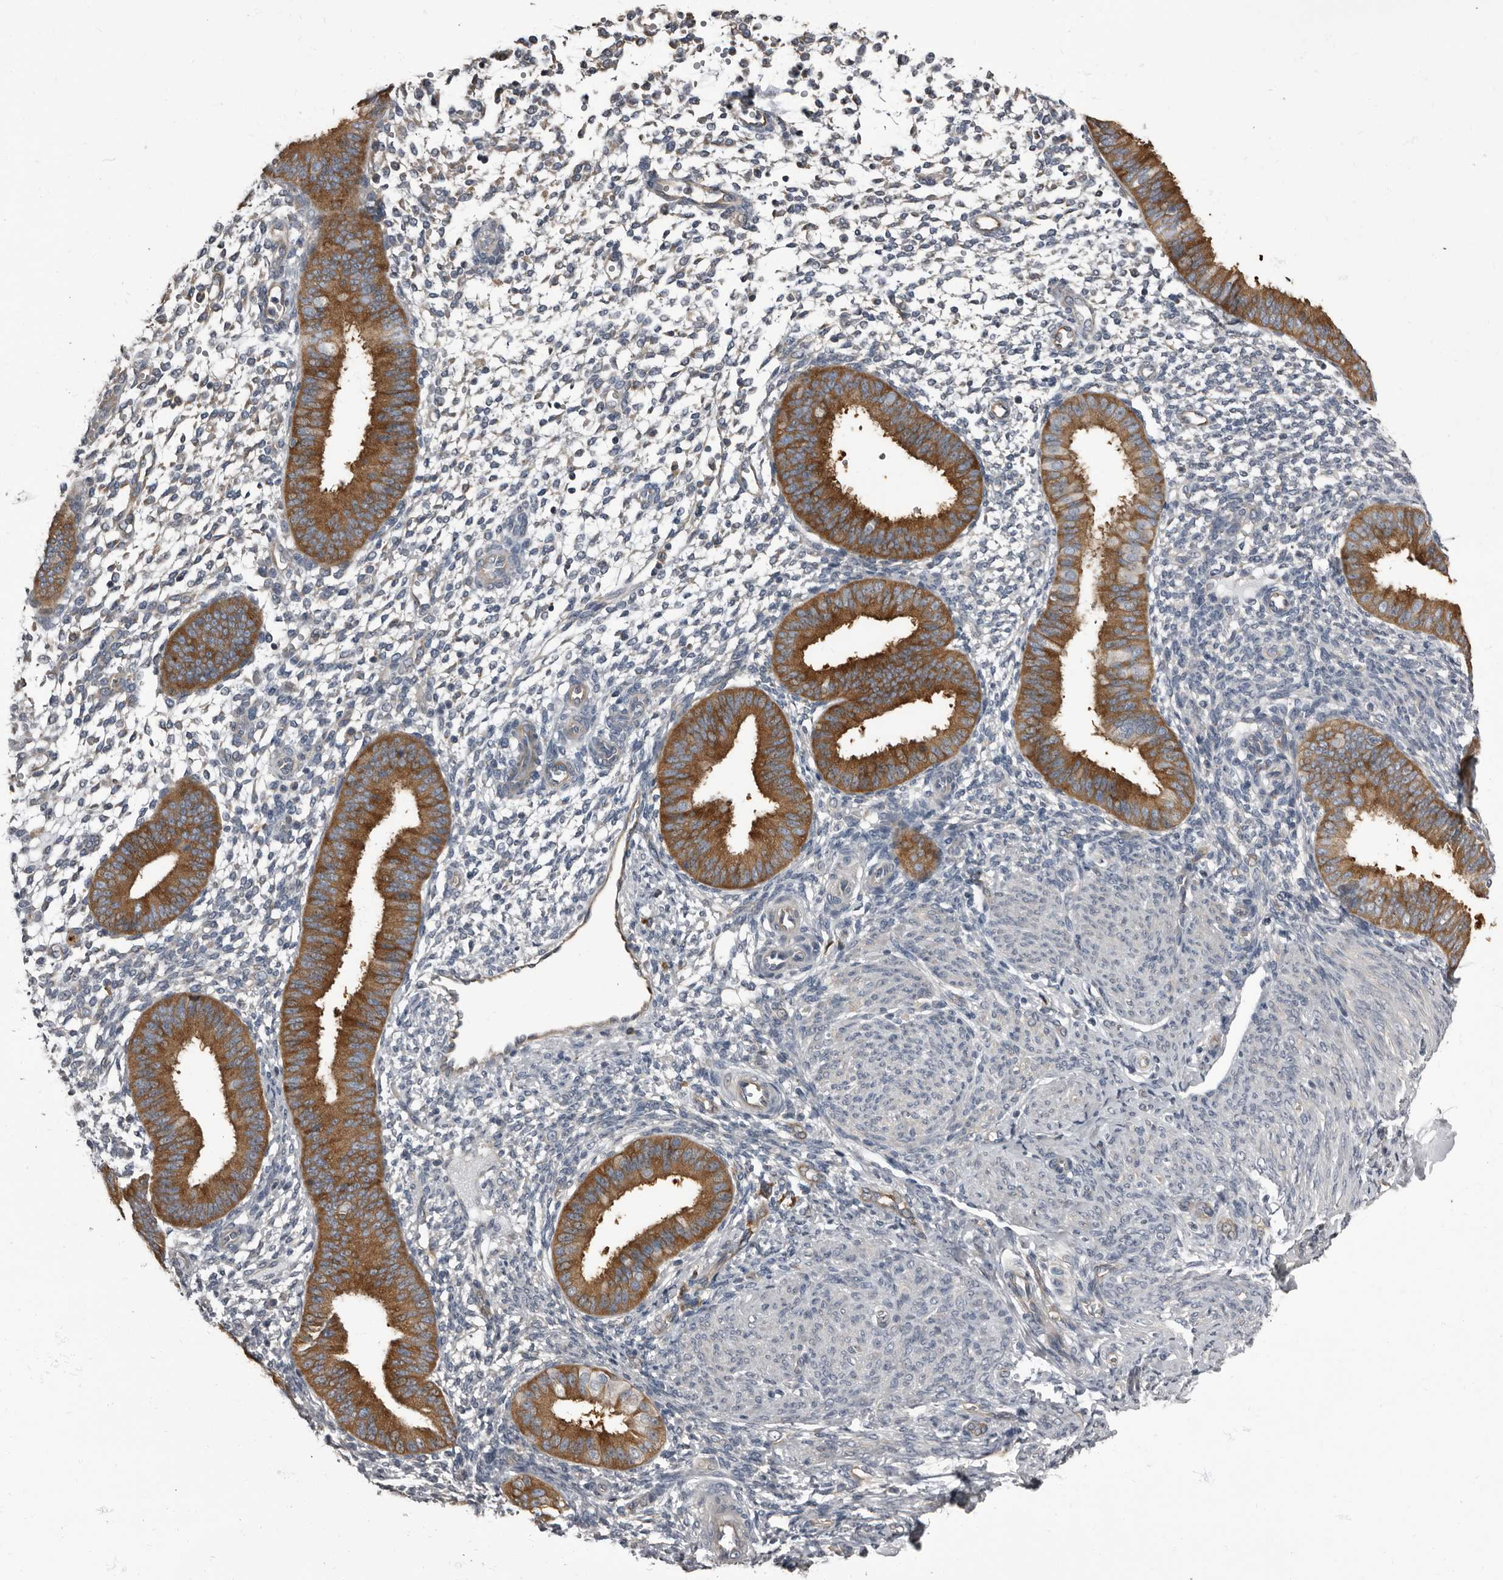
{"staining": {"intensity": "negative", "quantity": "none", "location": "none"}, "tissue": "endometrium", "cell_type": "Cells in endometrial stroma", "image_type": "normal", "snomed": [{"axis": "morphology", "description": "Normal tissue, NOS"}, {"axis": "topography", "description": "Uterus"}, {"axis": "topography", "description": "Endometrium"}], "caption": "Normal endometrium was stained to show a protein in brown. There is no significant expression in cells in endometrial stroma.", "gene": "TPD52L1", "patient": {"sex": "female", "age": 48}}